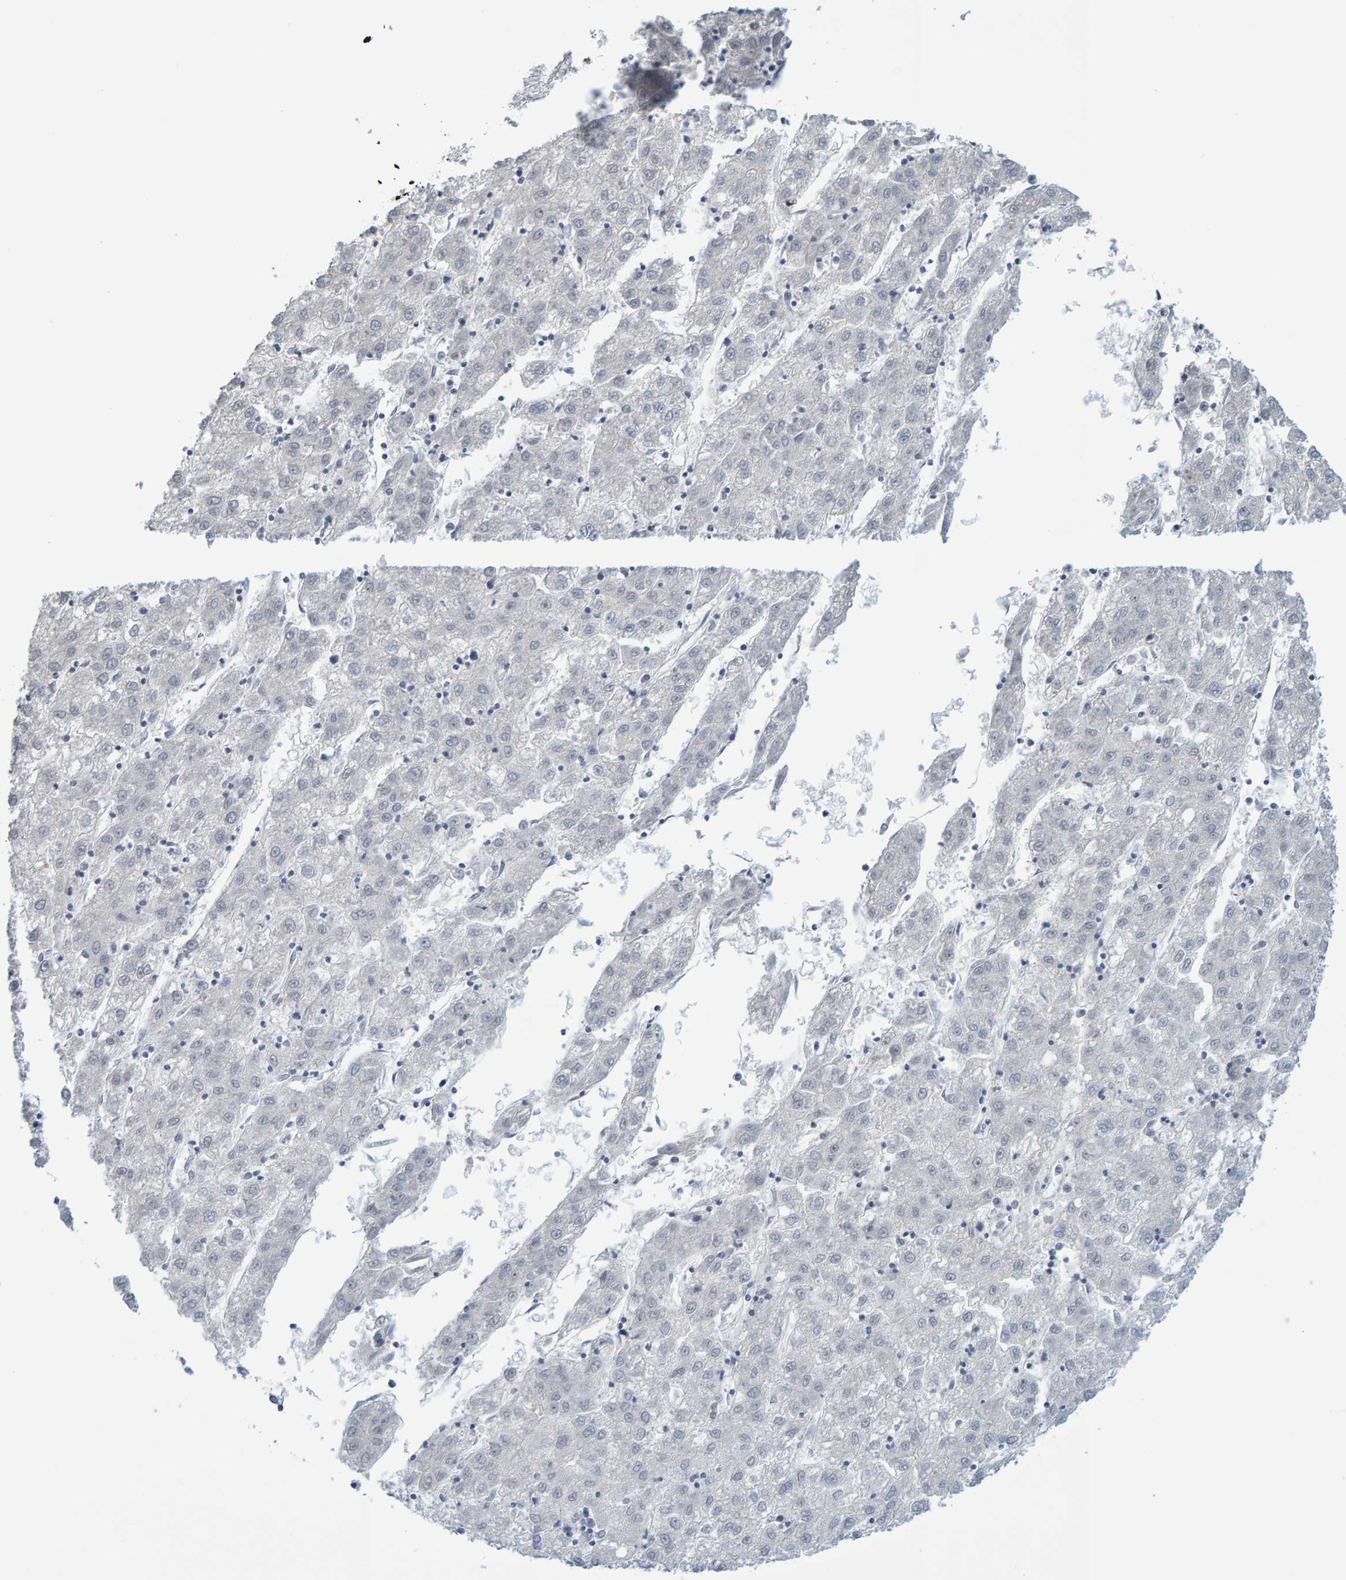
{"staining": {"intensity": "negative", "quantity": "none", "location": "none"}, "tissue": "liver cancer", "cell_type": "Tumor cells", "image_type": "cancer", "snomed": [{"axis": "morphology", "description": "Carcinoma, Hepatocellular, NOS"}, {"axis": "topography", "description": "Liver"}], "caption": "DAB immunohistochemical staining of liver cancer displays no significant positivity in tumor cells.", "gene": "USP43", "patient": {"sex": "male", "age": 72}}